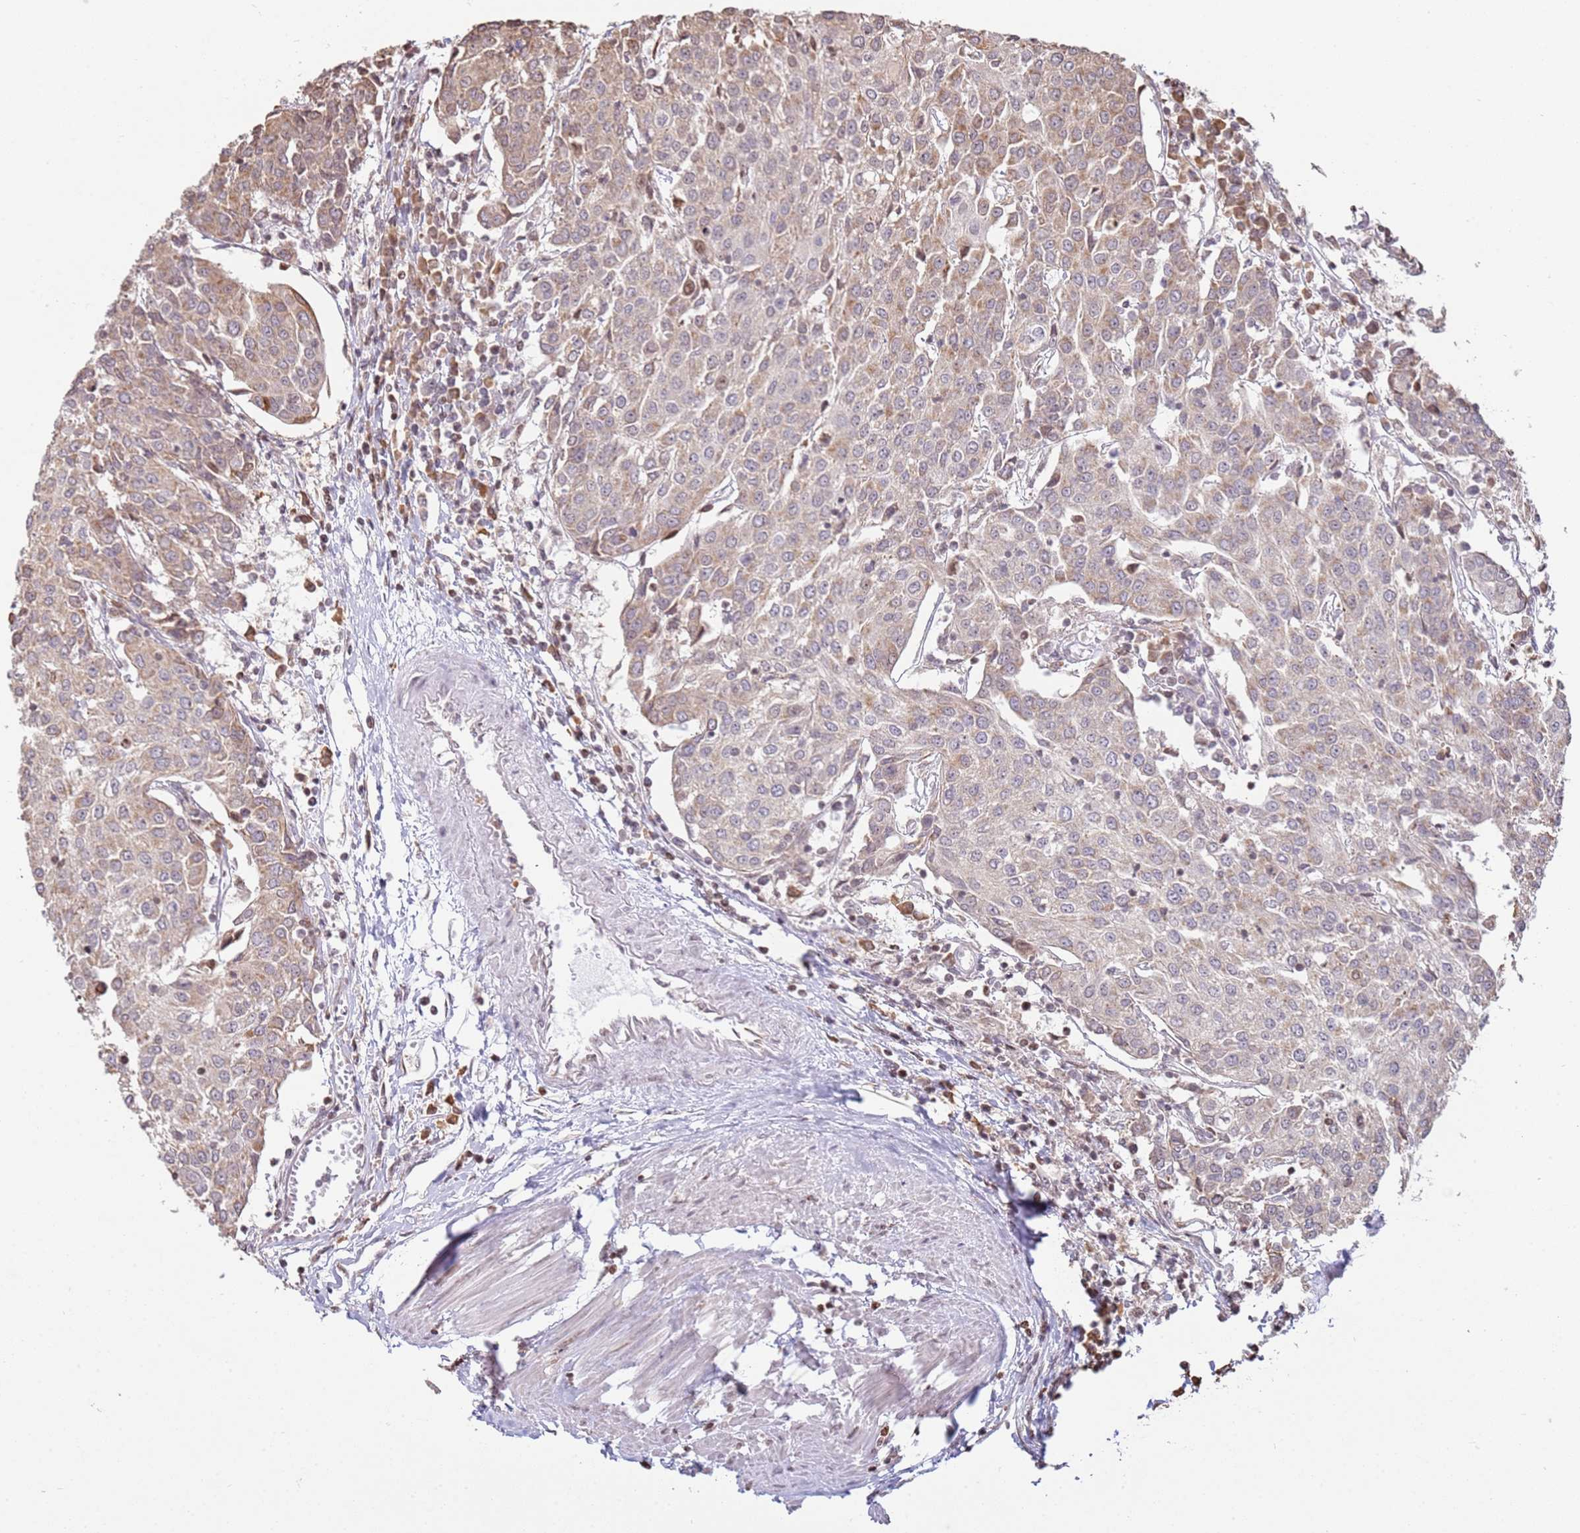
{"staining": {"intensity": "weak", "quantity": "25%-75%", "location": "cytoplasmic/membranous"}, "tissue": "urothelial cancer", "cell_type": "Tumor cells", "image_type": "cancer", "snomed": [{"axis": "morphology", "description": "Urothelial carcinoma, High grade"}, {"axis": "topography", "description": "Urinary bladder"}], "caption": "A high-resolution image shows IHC staining of urothelial cancer, which shows weak cytoplasmic/membranous positivity in about 25%-75% of tumor cells.", "gene": "SCAF1", "patient": {"sex": "female", "age": 85}}